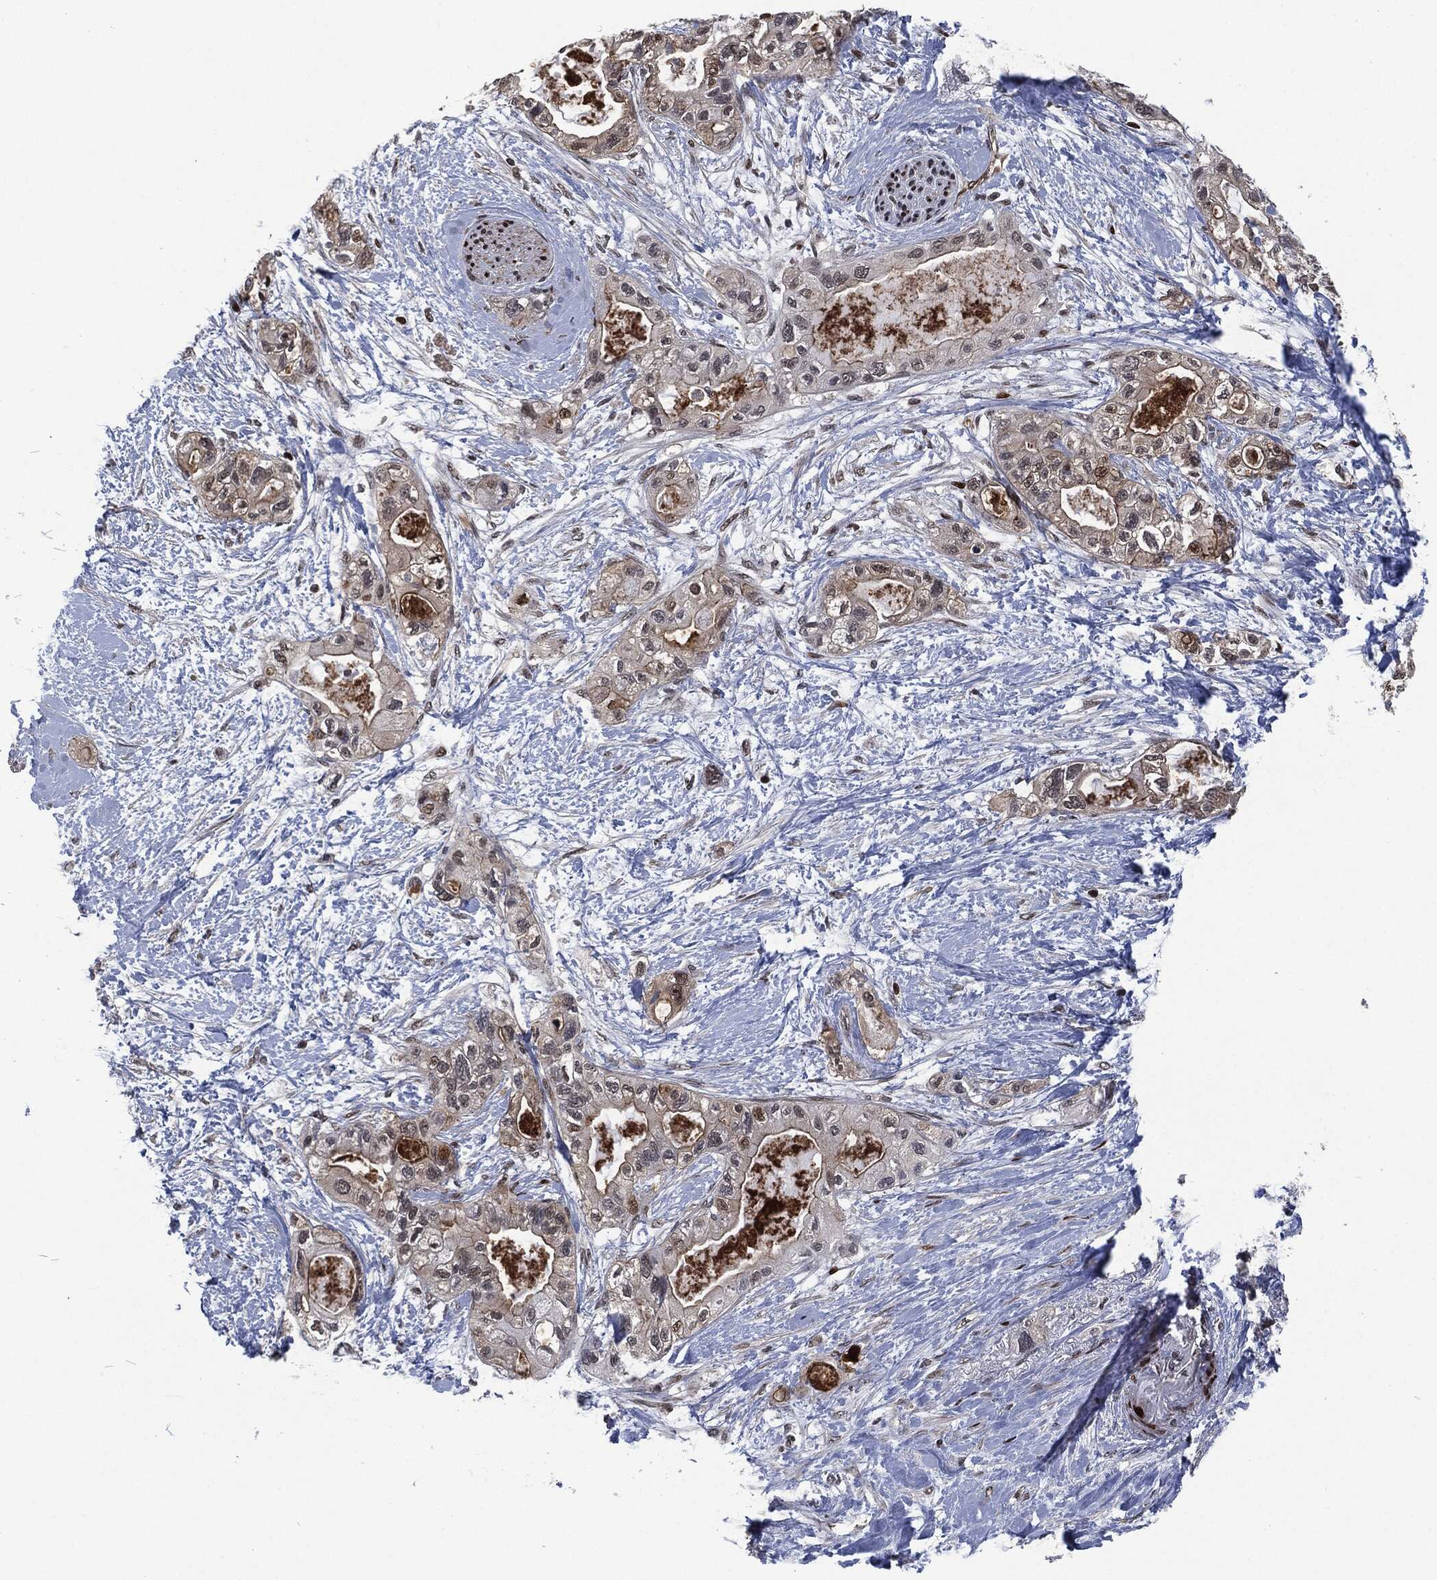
{"staining": {"intensity": "negative", "quantity": "none", "location": "none"}, "tissue": "pancreatic cancer", "cell_type": "Tumor cells", "image_type": "cancer", "snomed": [{"axis": "morphology", "description": "Adenocarcinoma, NOS"}, {"axis": "topography", "description": "Pancreas"}], "caption": "There is no significant positivity in tumor cells of adenocarcinoma (pancreatic).", "gene": "EGFR", "patient": {"sex": "female", "age": 56}}